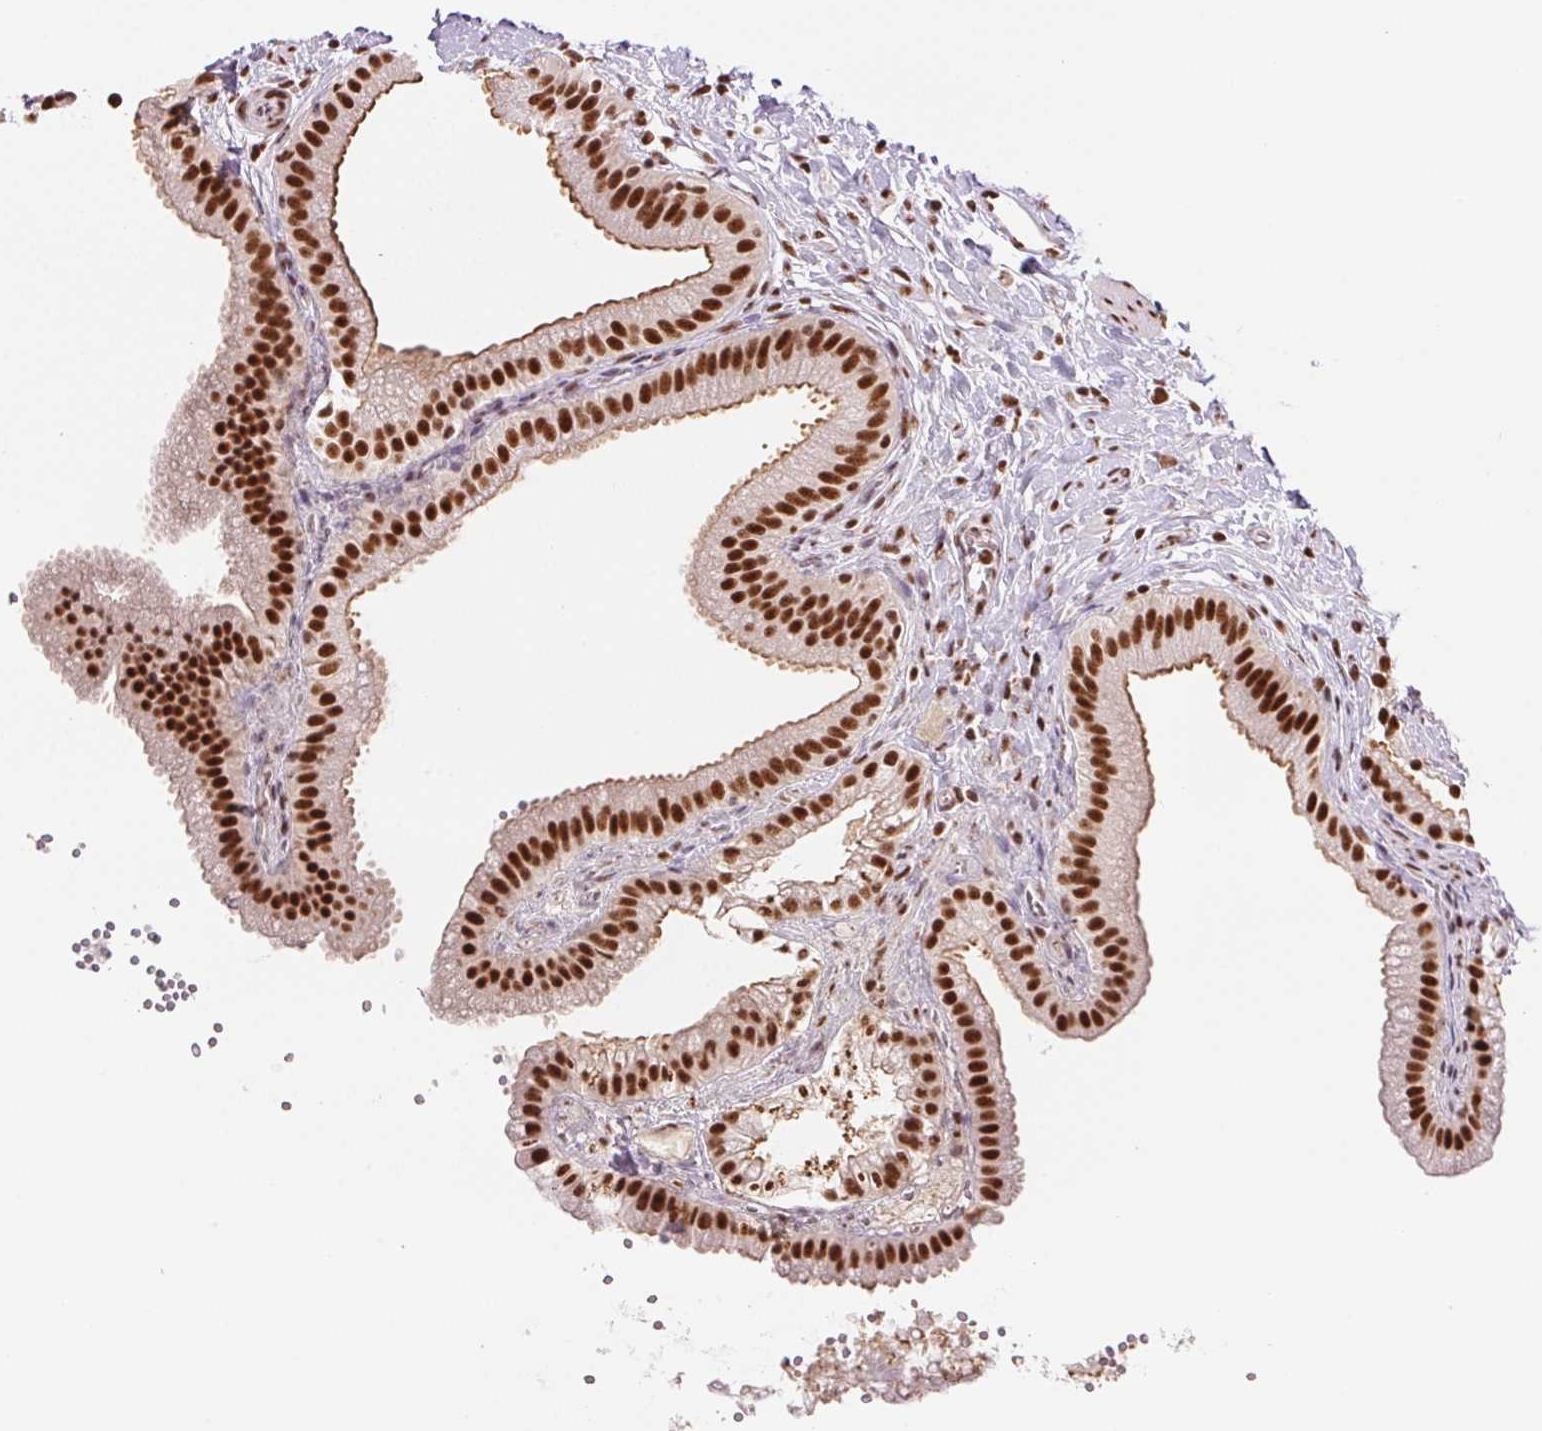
{"staining": {"intensity": "strong", "quantity": ">75%", "location": "cytoplasmic/membranous,nuclear"}, "tissue": "gallbladder", "cell_type": "Glandular cells", "image_type": "normal", "snomed": [{"axis": "morphology", "description": "Normal tissue, NOS"}, {"axis": "topography", "description": "Gallbladder"}], "caption": "Protein expression analysis of normal human gallbladder reveals strong cytoplasmic/membranous,nuclear positivity in about >75% of glandular cells.", "gene": "IK", "patient": {"sex": "female", "age": 63}}